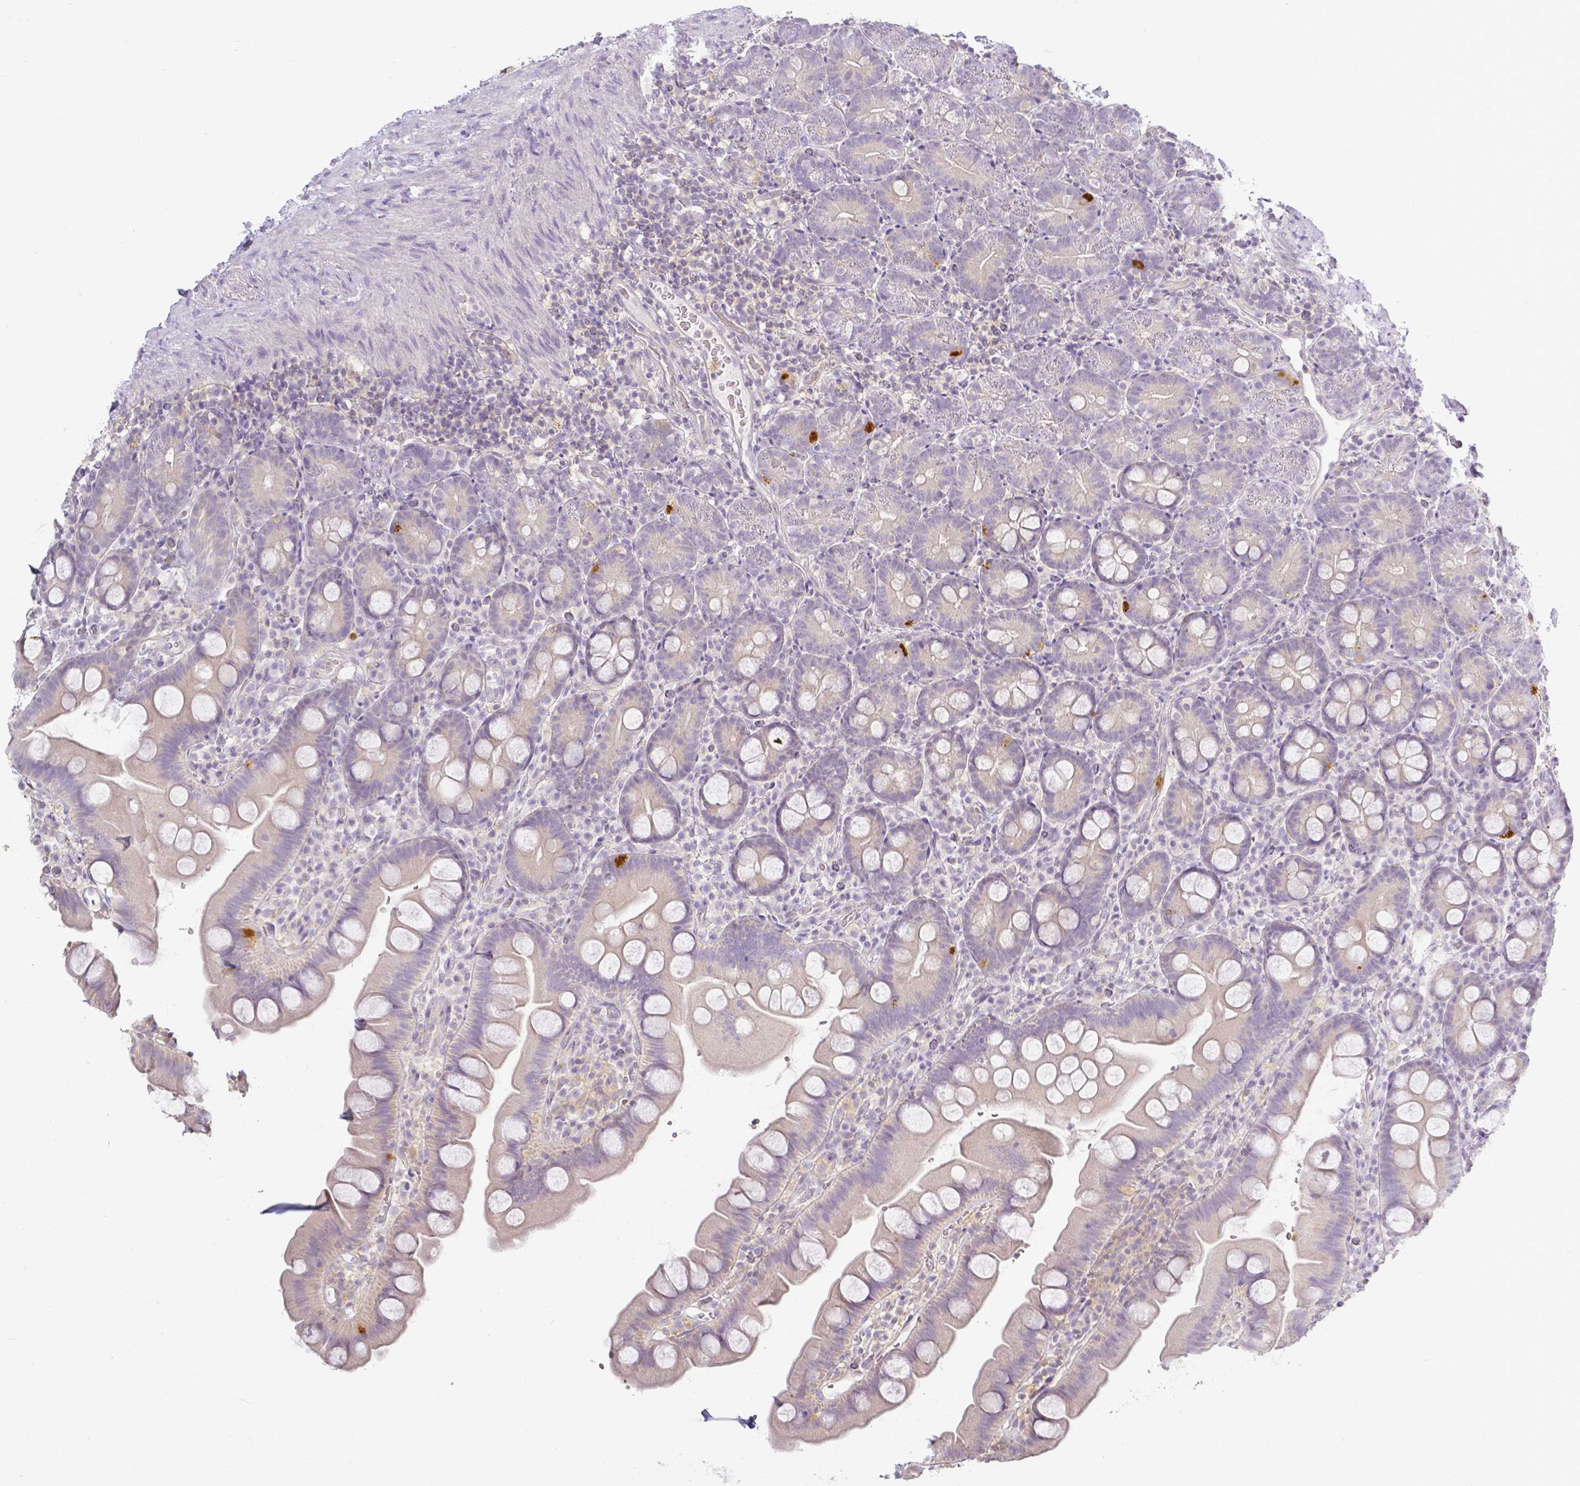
{"staining": {"intensity": "moderate", "quantity": "<25%", "location": "cytoplasmic/membranous"}, "tissue": "small intestine", "cell_type": "Glandular cells", "image_type": "normal", "snomed": [{"axis": "morphology", "description": "Normal tissue, NOS"}, {"axis": "topography", "description": "Small intestine"}], "caption": "Glandular cells display moderate cytoplasmic/membranous staining in about <25% of cells in unremarkable small intestine. (DAB IHC with brightfield microscopy, high magnification).", "gene": "KCNH1", "patient": {"sex": "female", "age": 68}}